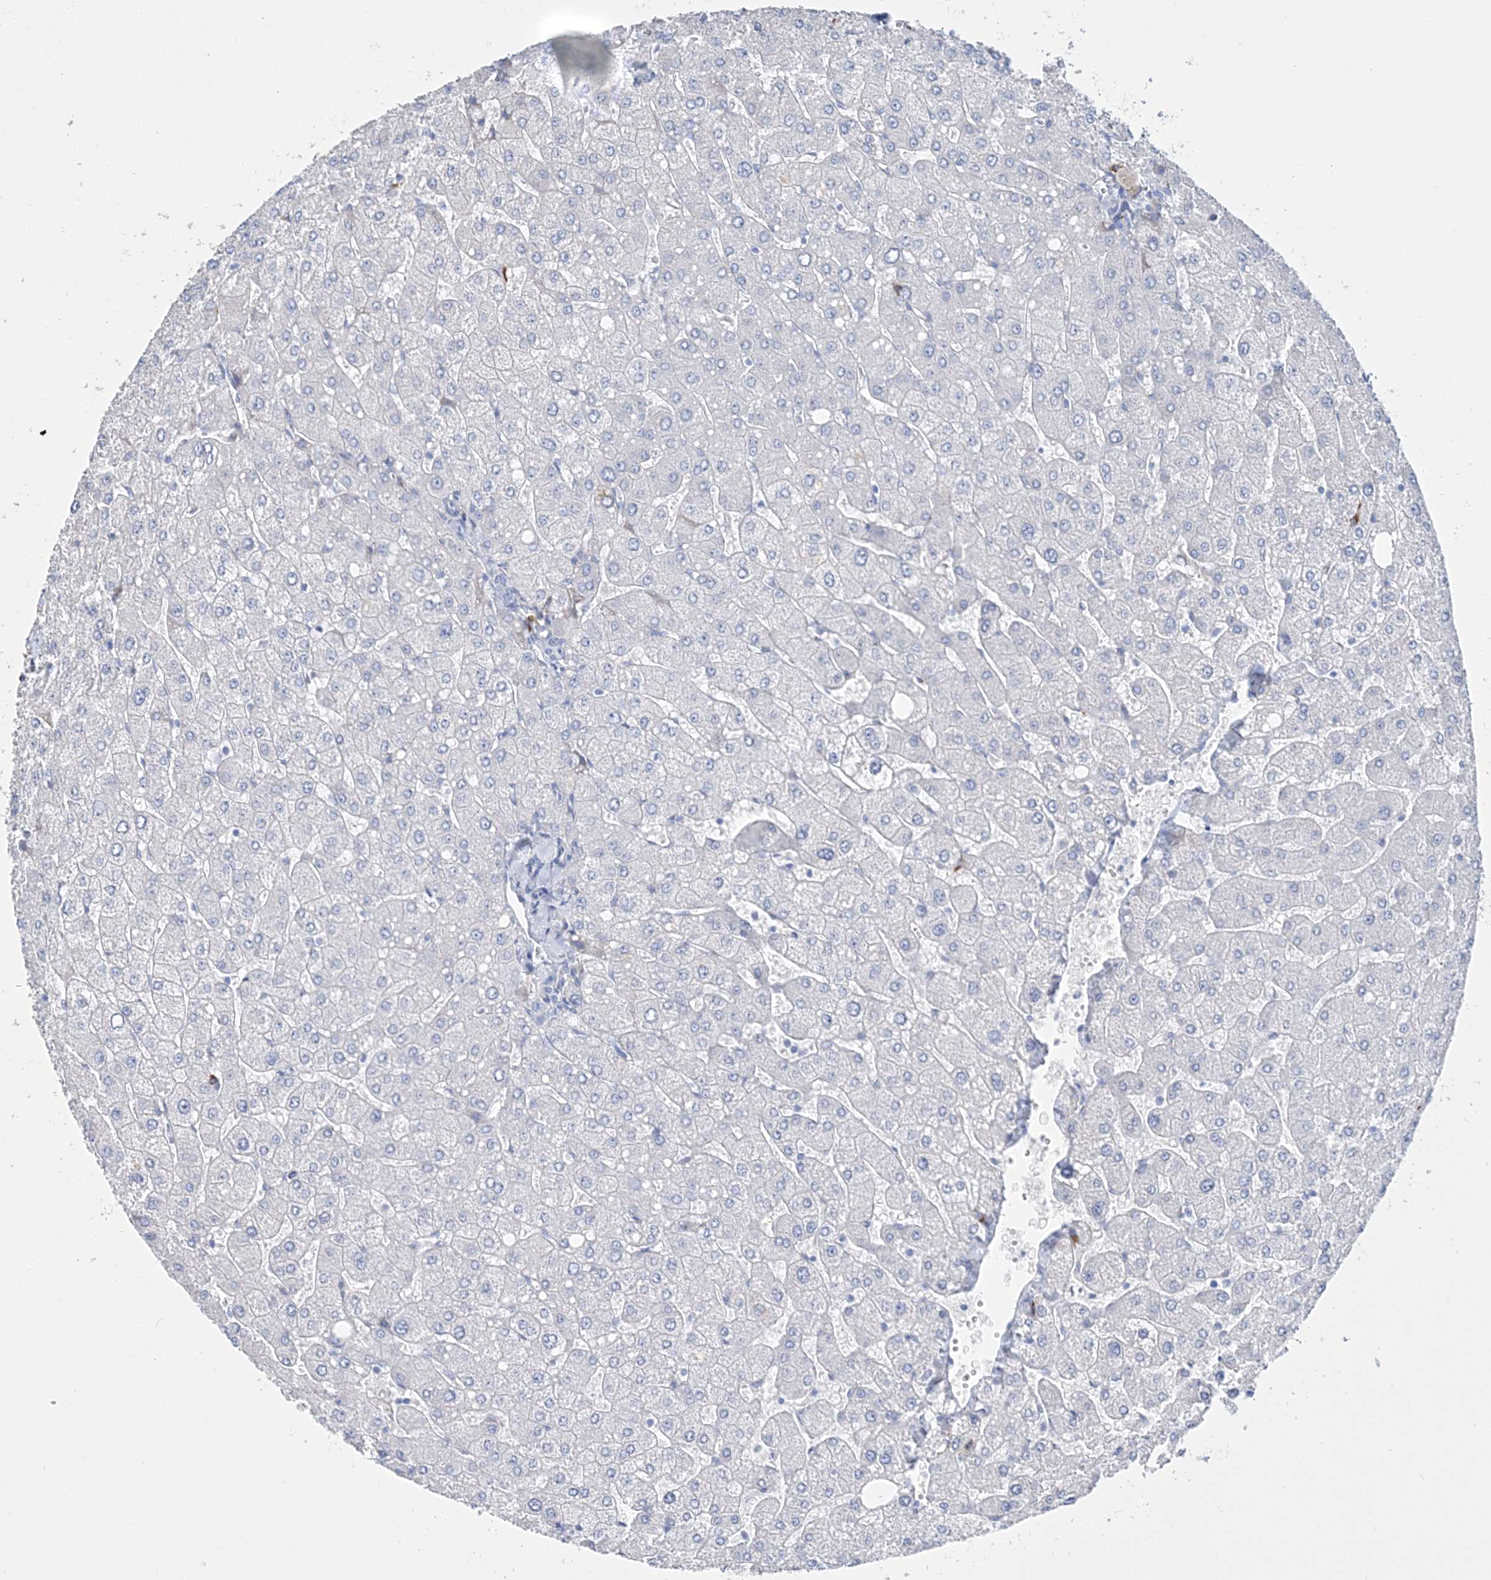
{"staining": {"intensity": "negative", "quantity": "none", "location": "none"}, "tissue": "liver", "cell_type": "Cholangiocytes", "image_type": "normal", "snomed": [{"axis": "morphology", "description": "Normal tissue, NOS"}, {"axis": "topography", "description": "Liver"}], "caption": "An IHC photomicrograph of unremarkable liver is shown. There is no staining in cholangiocytes of liver.", "gene": "TSPYL6", "patient": {"sex": "male", "age": 55}}